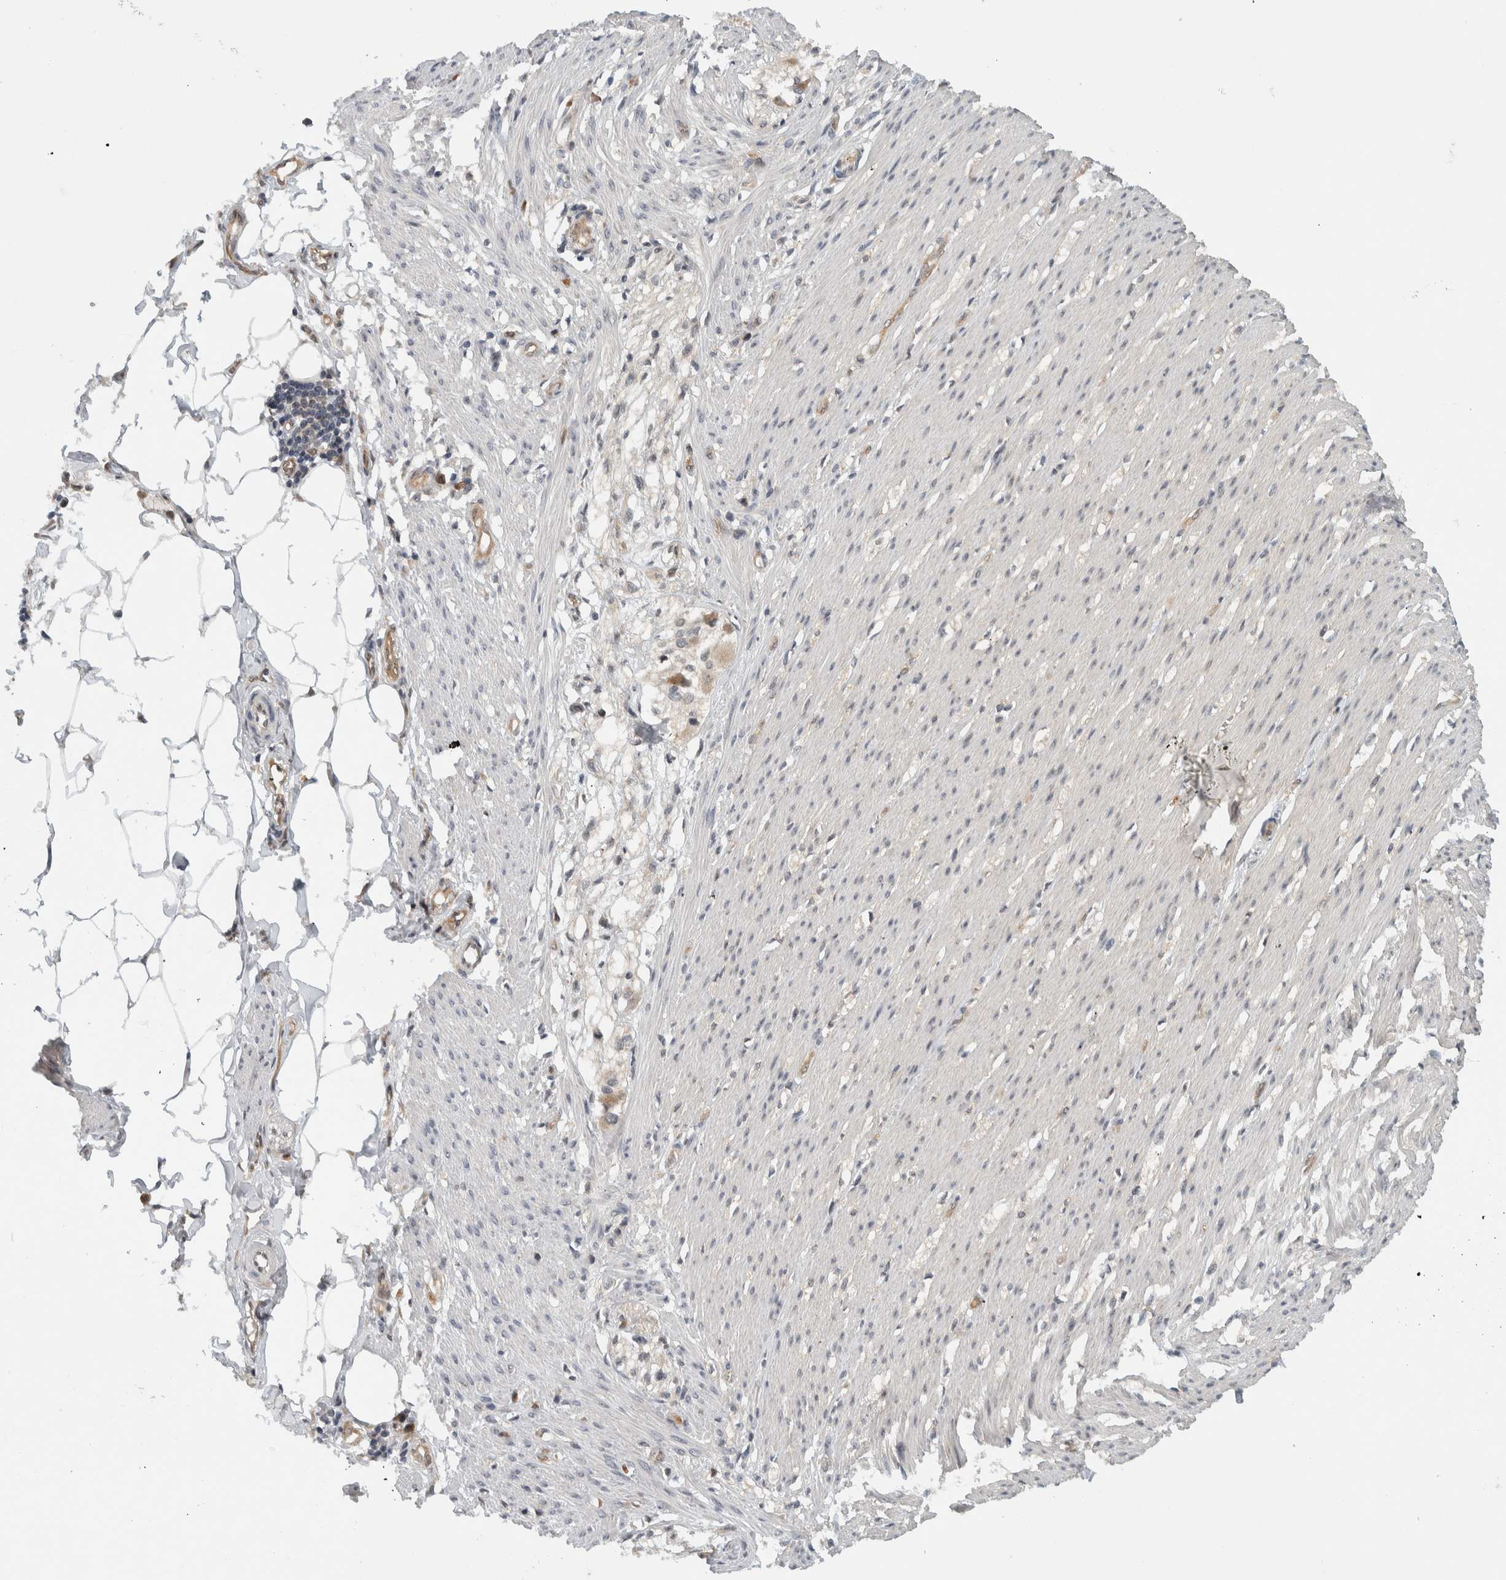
{"staining": {"intensity": "weak", "quantity": "<25%", "location": "cytoplasmic/membranous"}, "tissue": "smooth muscle", "cell_type": "Smooth muscle cells", "image_type": "normal", "snomed": [{"axis": "morphology", "description": "Normal tissue, NOS"}, {"axis": "morphology", "description": "Adenocarcinoma, NOS"}, {"axis": "topography", "description": "Smooth muscle"}, {"axis": "topography", "description": "Colon"}], "caption": "This is an immunohistochemistry photomicrograph of benign smooth muscle. There is no staining in smooth muscle cells.", "gene": "CCDC43", "patient": {"sex": "male", "age": 14}}